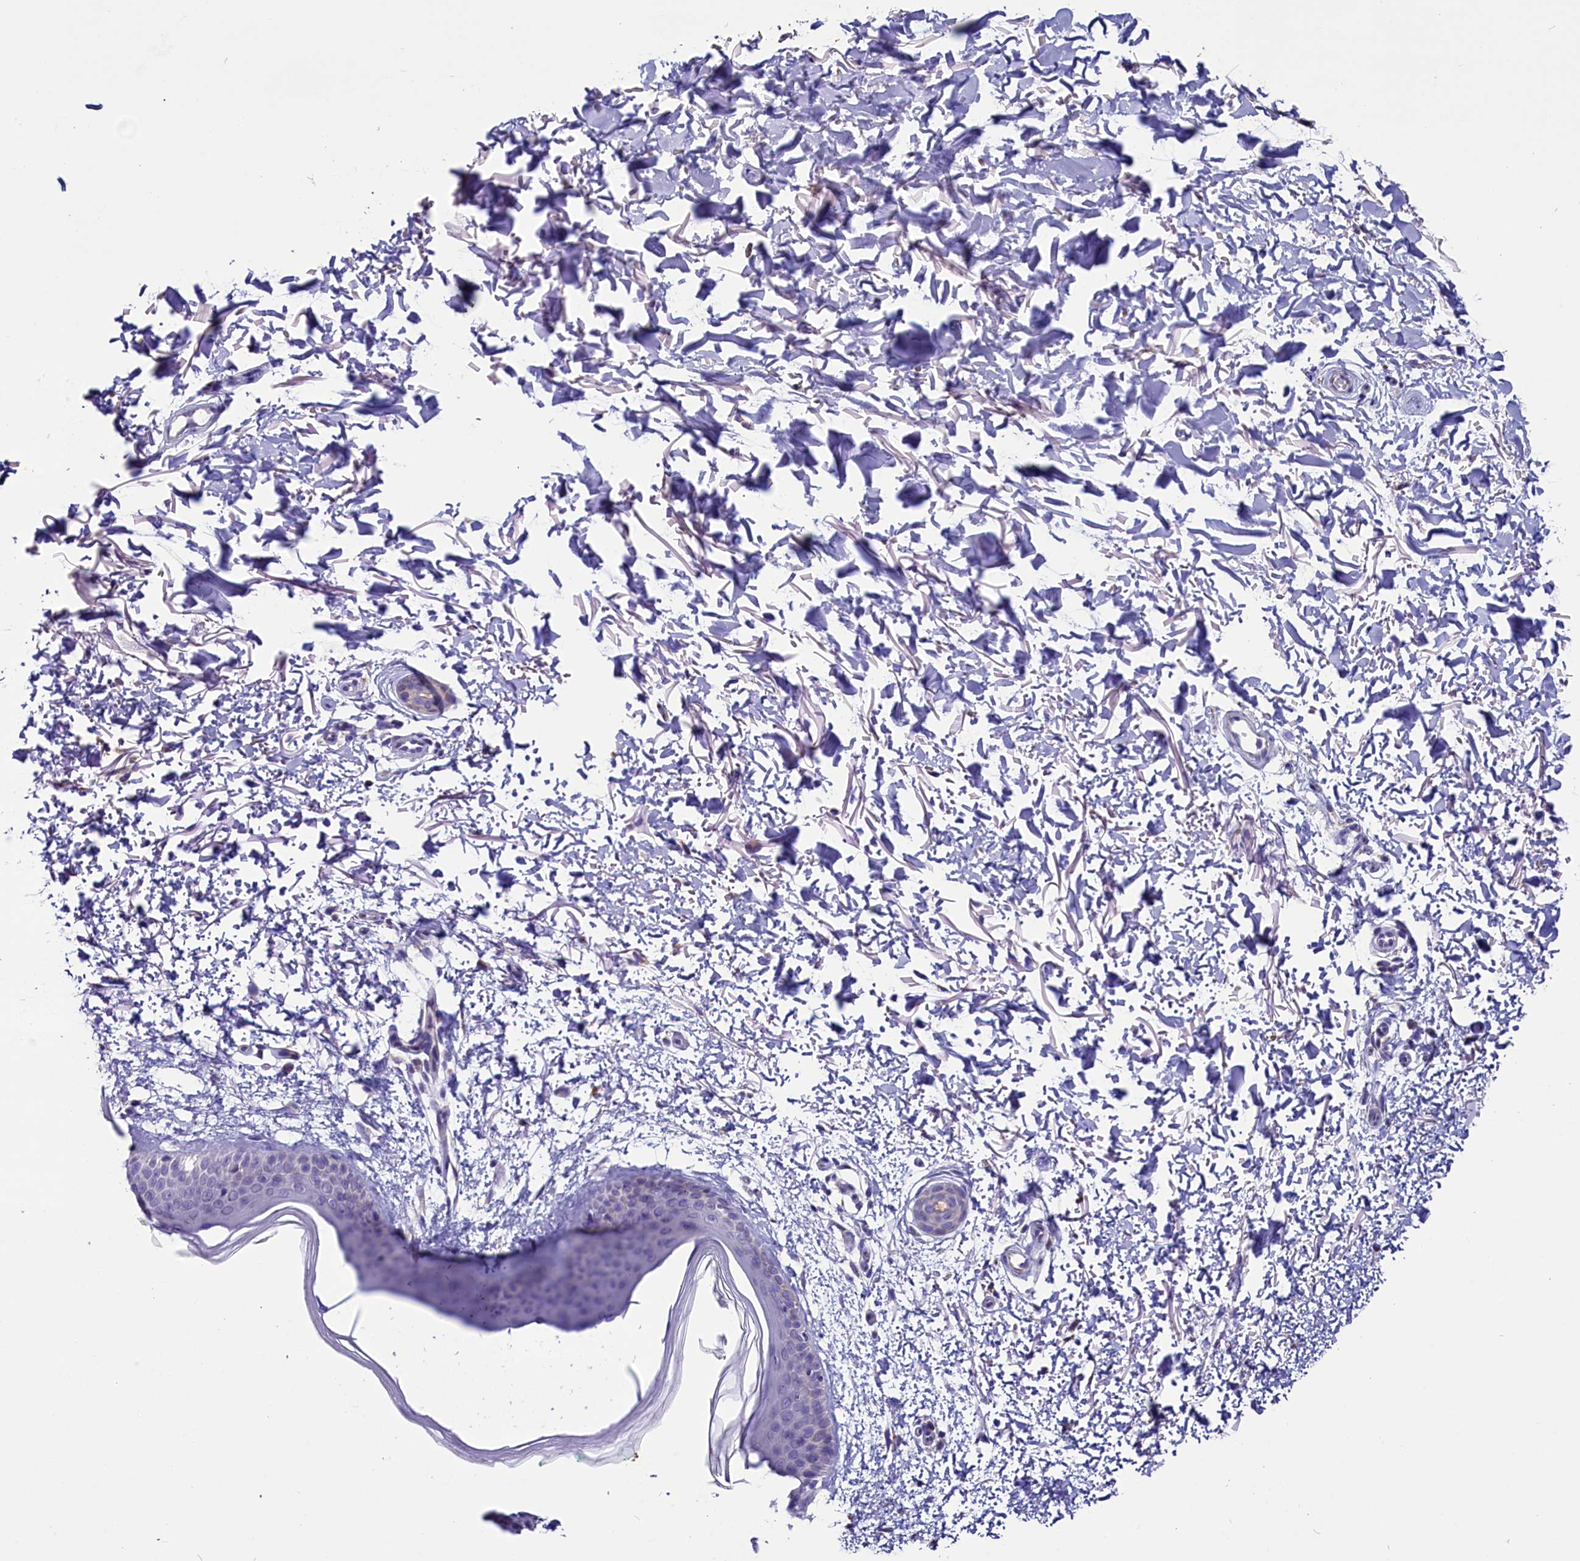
{"staining": {"intensity": "negative", "quantity": "none", "location": "none"}, "tissue": "skin", "cell_type": "Fibroblasts", "image_type": "normal", "snomed": [{"axis": "morphology", "description": "Normal tissue, NOS"}, {"axis": "topography", "description": "Skin"}], "caption": "Histopathology image shows no significant protein positivity in fibroblasts of normal skin.", "gene": "SCD5", "patient": {"sex": "male", "age": 66}}